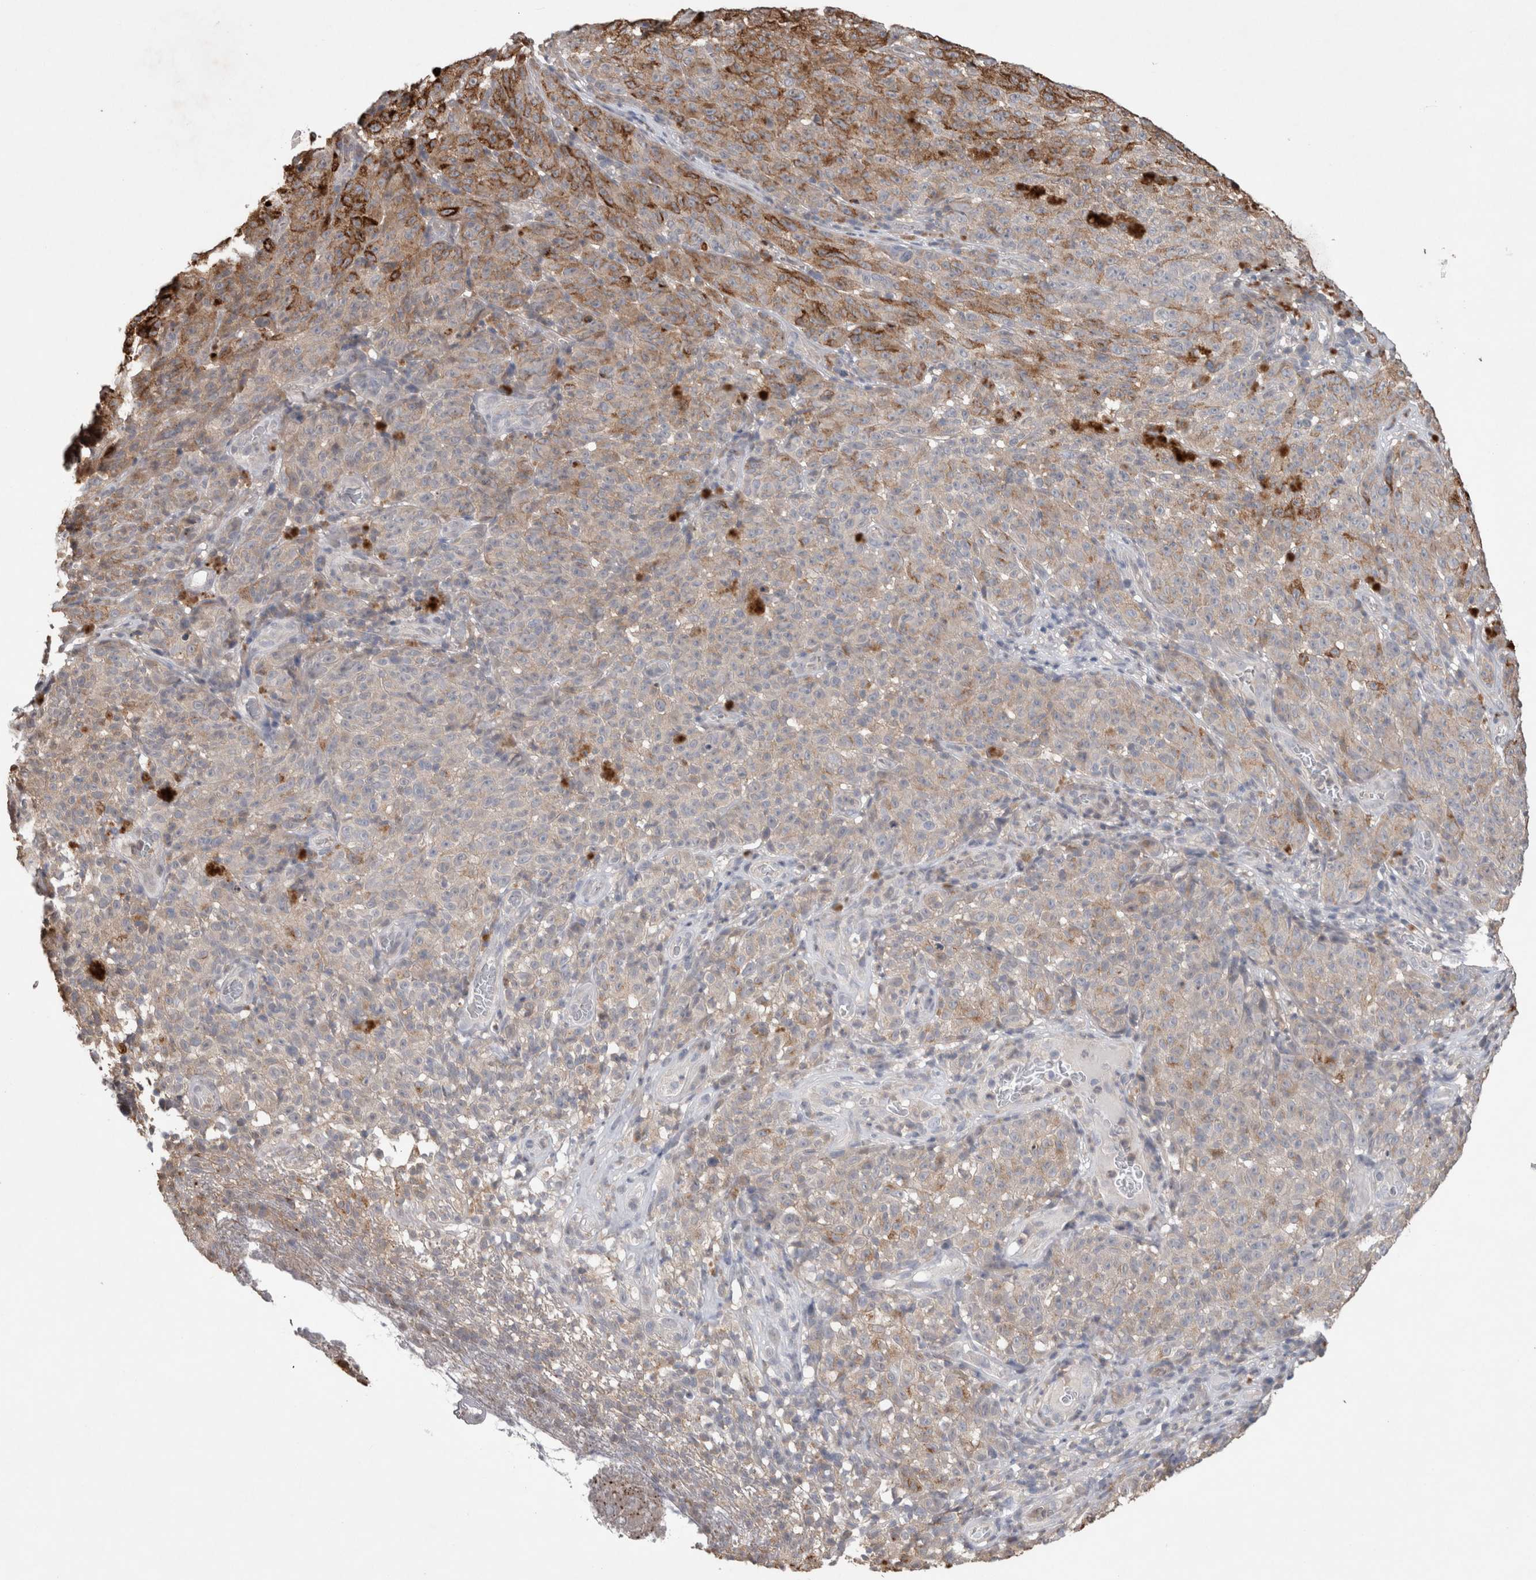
{"staining": {"intensity": "moderate", "quantity": "<25%", "location": "cytoplasmic/membranous"}, "tissue": "melanoma", "cell_type": "Tumor cells", "image_type": "cancer", "snomed": [{"axis": "morphology", "description": "Malignant melanoma, NOS"}, {"axis": "topography", "description": "Skin"}], "caption": "Human malignant melanoma stained with a protein marker shows moderate staining in tumor cells.", "gene": "TRIM5", "patient": {"sex": "female", "age": 82}}